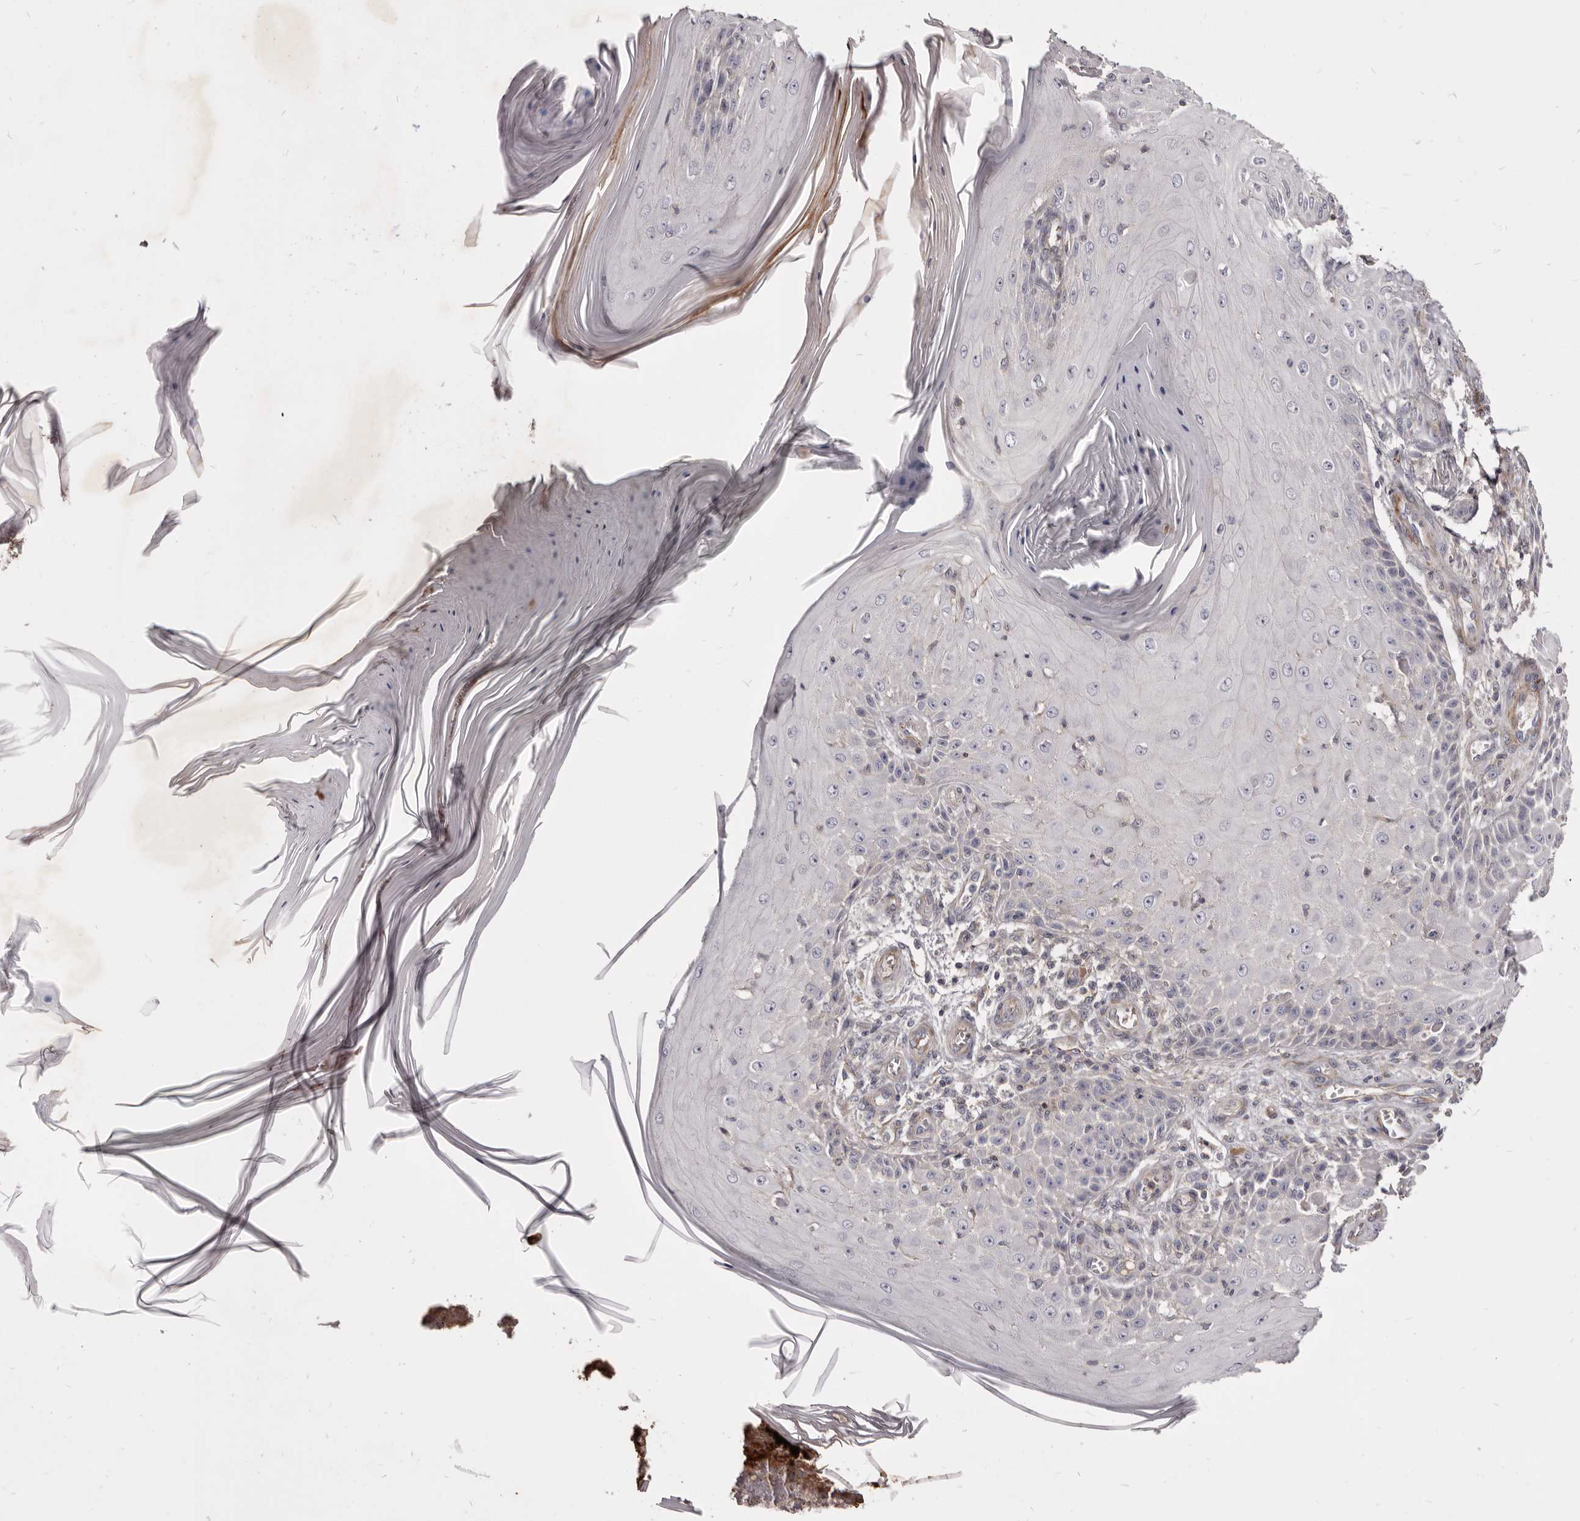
{"staining": {"intensity": "negative", "quantity": "none", "location": "none"}, "tissue": "skin cancer", "cell_type": "Tumor cells", "image_type": "cancer", "snomed": [{"axis": "morphology", "description": "Squamous cell carcinoma, NOS"}, {"axis": "topography", "description": "Skin"}], "caption": "Human skin cancer (squamous cell carcinoma) stained for a protein using immunohistochemistry (IHC) demonstrates no positivity in tumor cells.", "gene": "FAS", "patient": {"sex": "female", "age": 73}}